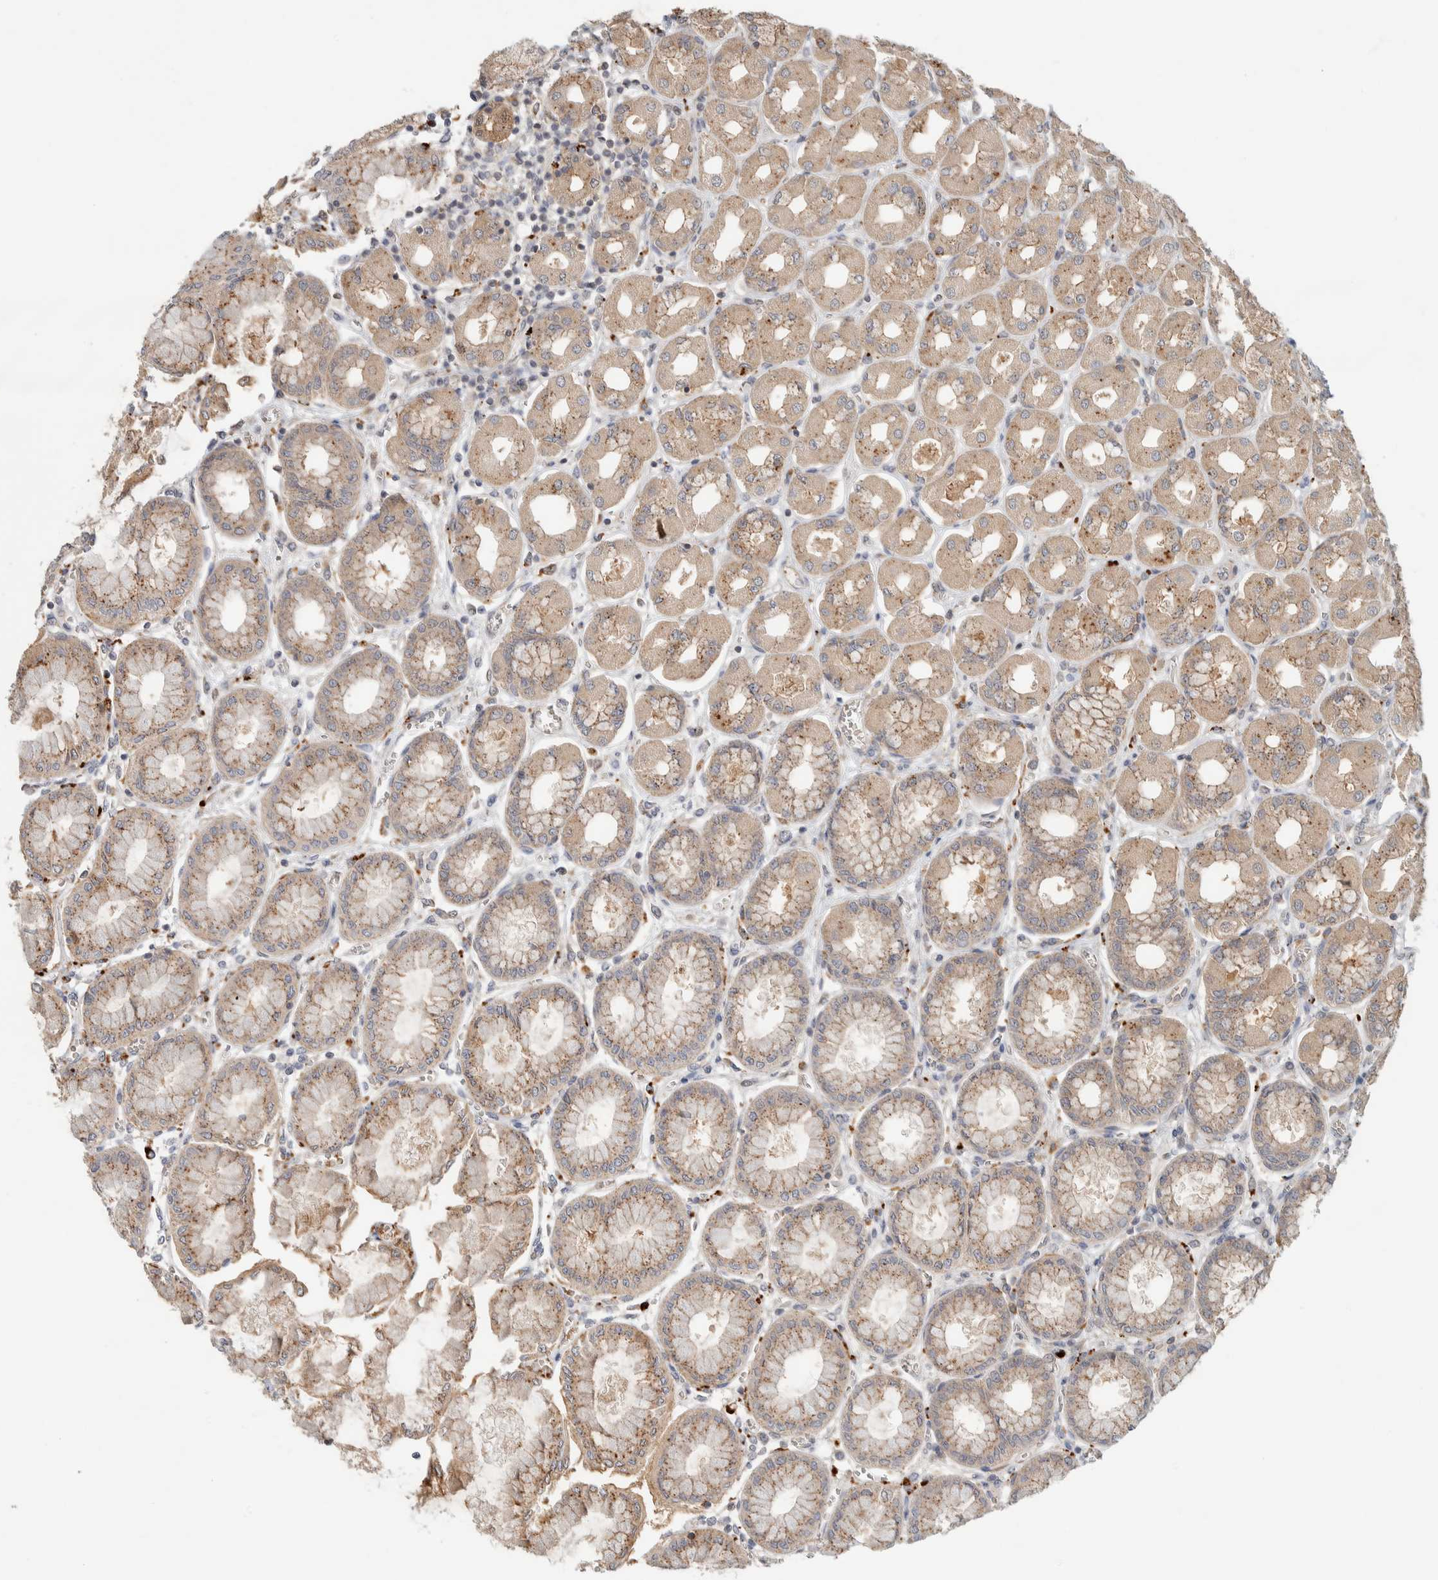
{"staining": {"intensity": "moderate", "quantity": "25%-75%", "location": "cytoplasmic/membranous"}, "tissue": "stomach", "cell_type": "Glandular cells", "image_type": "normal", "snomed": [{"axis": "morphology", "description": "Normal tissue, NOS"}, {"axis": "topography", "description": "Stomach, upper"}], "caption": "A histopathology image showing moderate cytoplasmic/membranous positivity in approximately 25%-75% of glandular cells in benign stomach, as visualized by brown immunohistochemical staining.", "gene": "GCLM", "patient": {"sex": "female", "age": 56}}